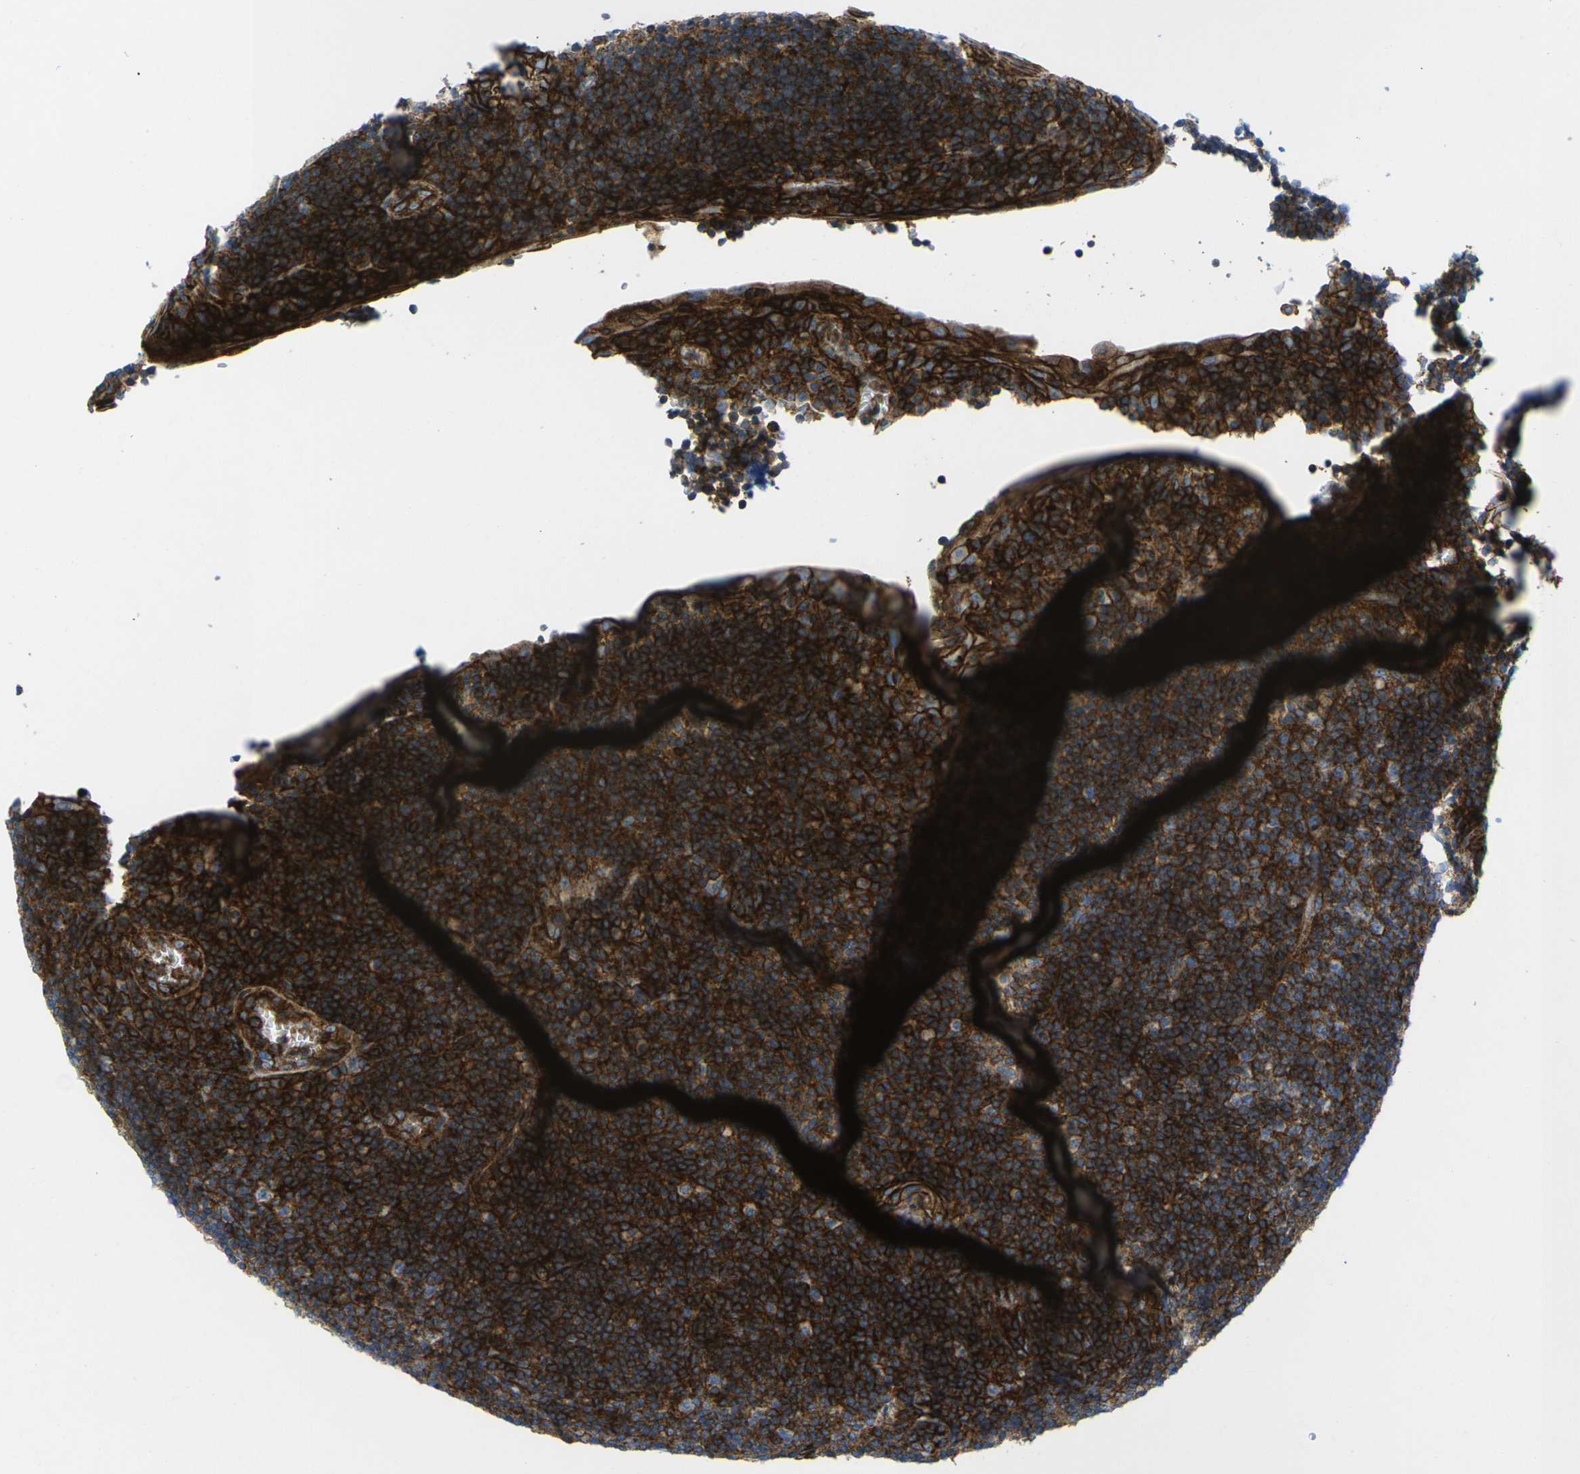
{"staining": {"intensity": "strong", "quantity": ">75%", "location": "cytoplasmic/membranous"}, "tissue": "tonsil", "cell_type": "Germinal center cells", "image_type": "normal", "snomed": [{"axis": "morphology", "description": "Normal tissue, NOS"}, {"axis": "topography", "description": "Tonsil"}], "caption": "A high-resolution micrograph shows immunohistochemistry (IHC) staining of benign tonsil, which demonstrates strong cytoplasmic/membranous positivity in approximately >75% of germinal center cells. (DAB (3,3'-diaminobenzidine) = brown stain, brightfield microscopy at high magnification).", "gene": "IQGAP1", "patient": {"sex": "male", "age": 37}}